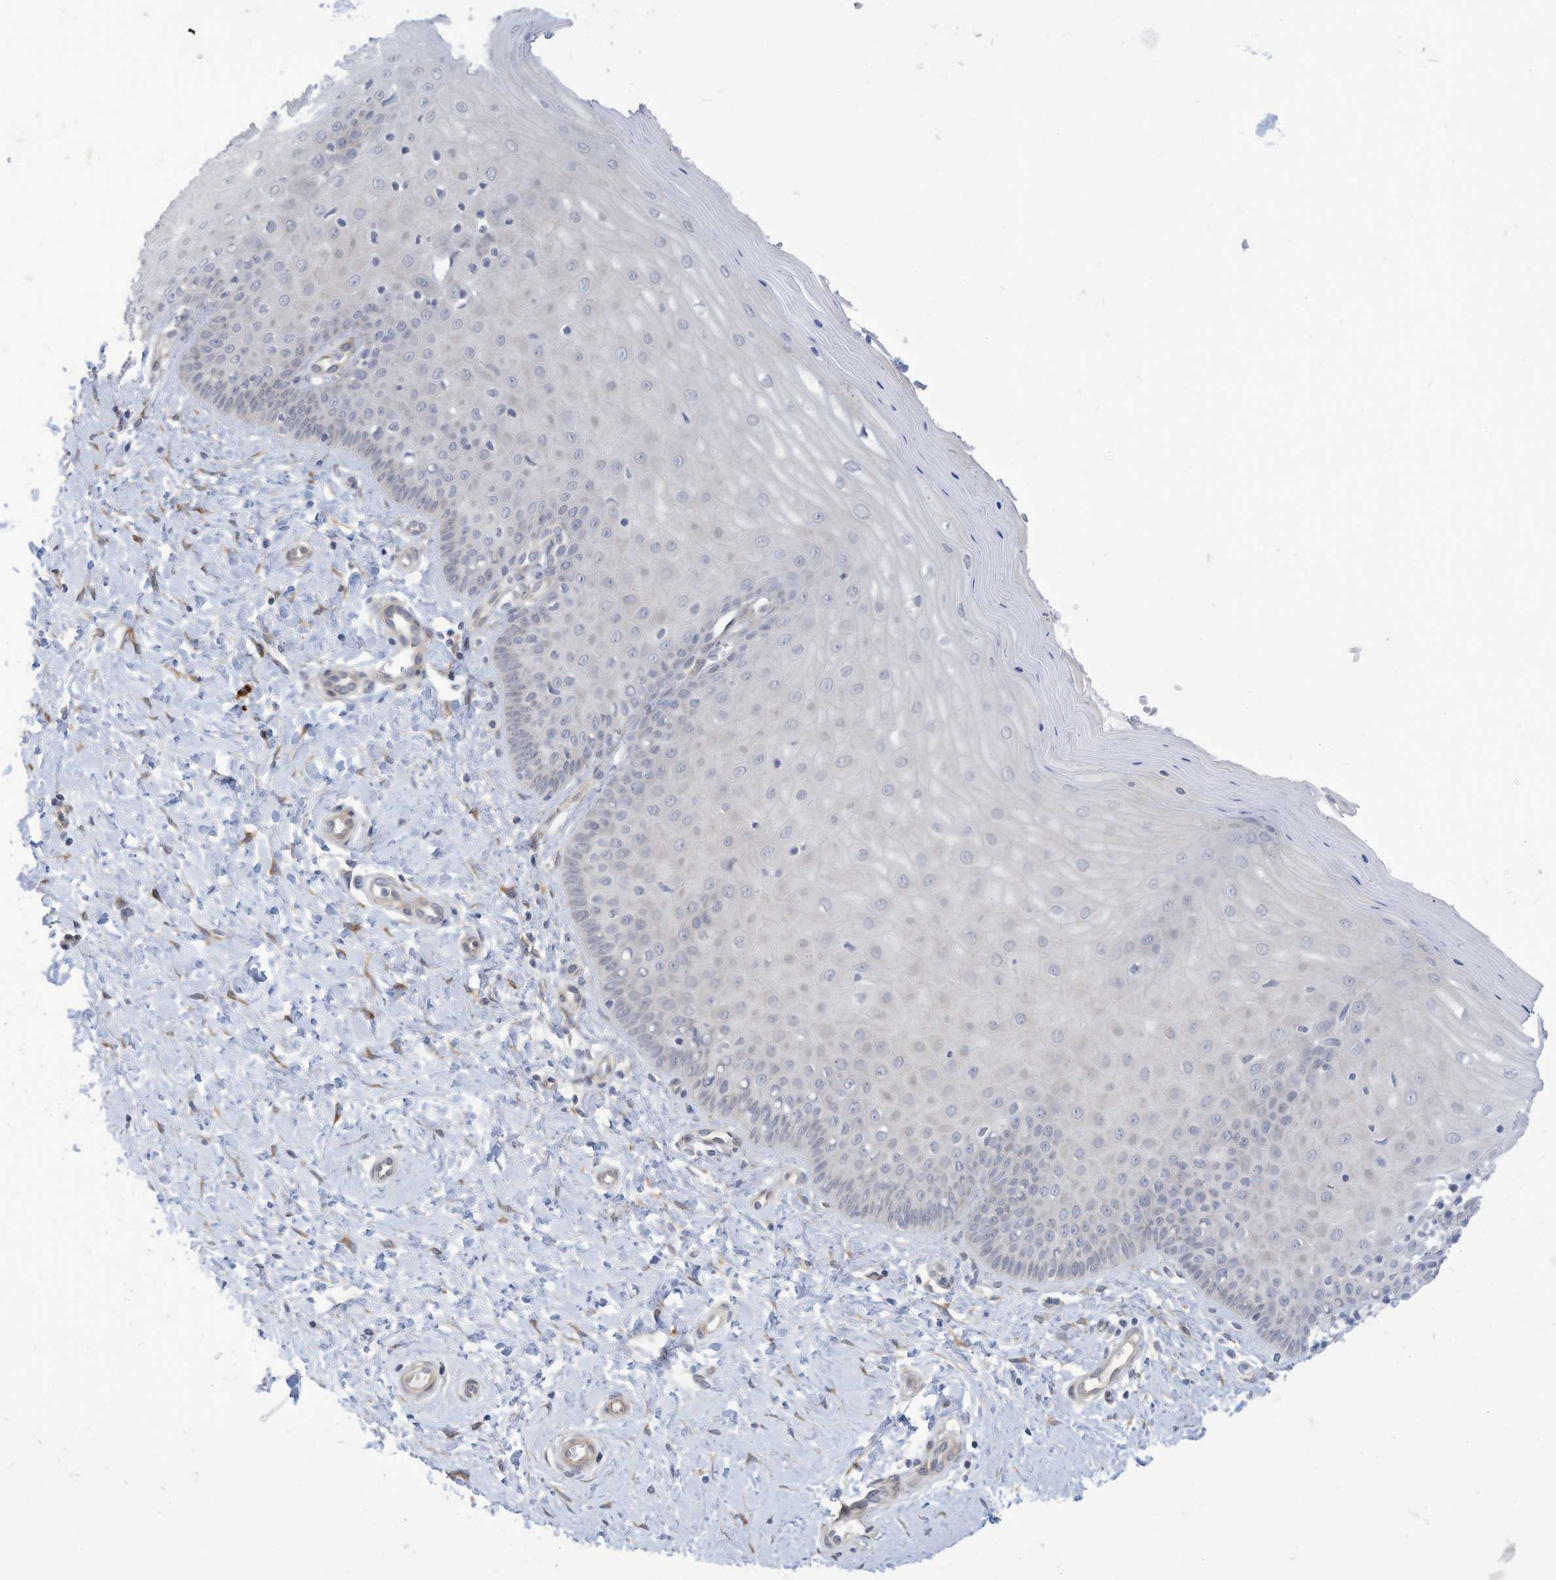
{"staining": {"intensity": "negative", "quantity": "none", "location": "none"}, "tissue": "cervix", "cell_type": "Glandular cells", "image_type": "normal", "snomed": [{"axis": "morphology", "description": "Normal tissue, NOS"}, {"axis": "topography", "description": "Cervix"}], "caption": "Immunohistochemical staining of benign human cervix displays no significant positivity in glandular cells. (Stains: DAB immunohistochemistry (IHC) with hematoxylin counter stain, Microscopy: brightfield microscopy at high magnification).", "gene": "ZNF292", "patient": {"sex": "female", "age": 55}}